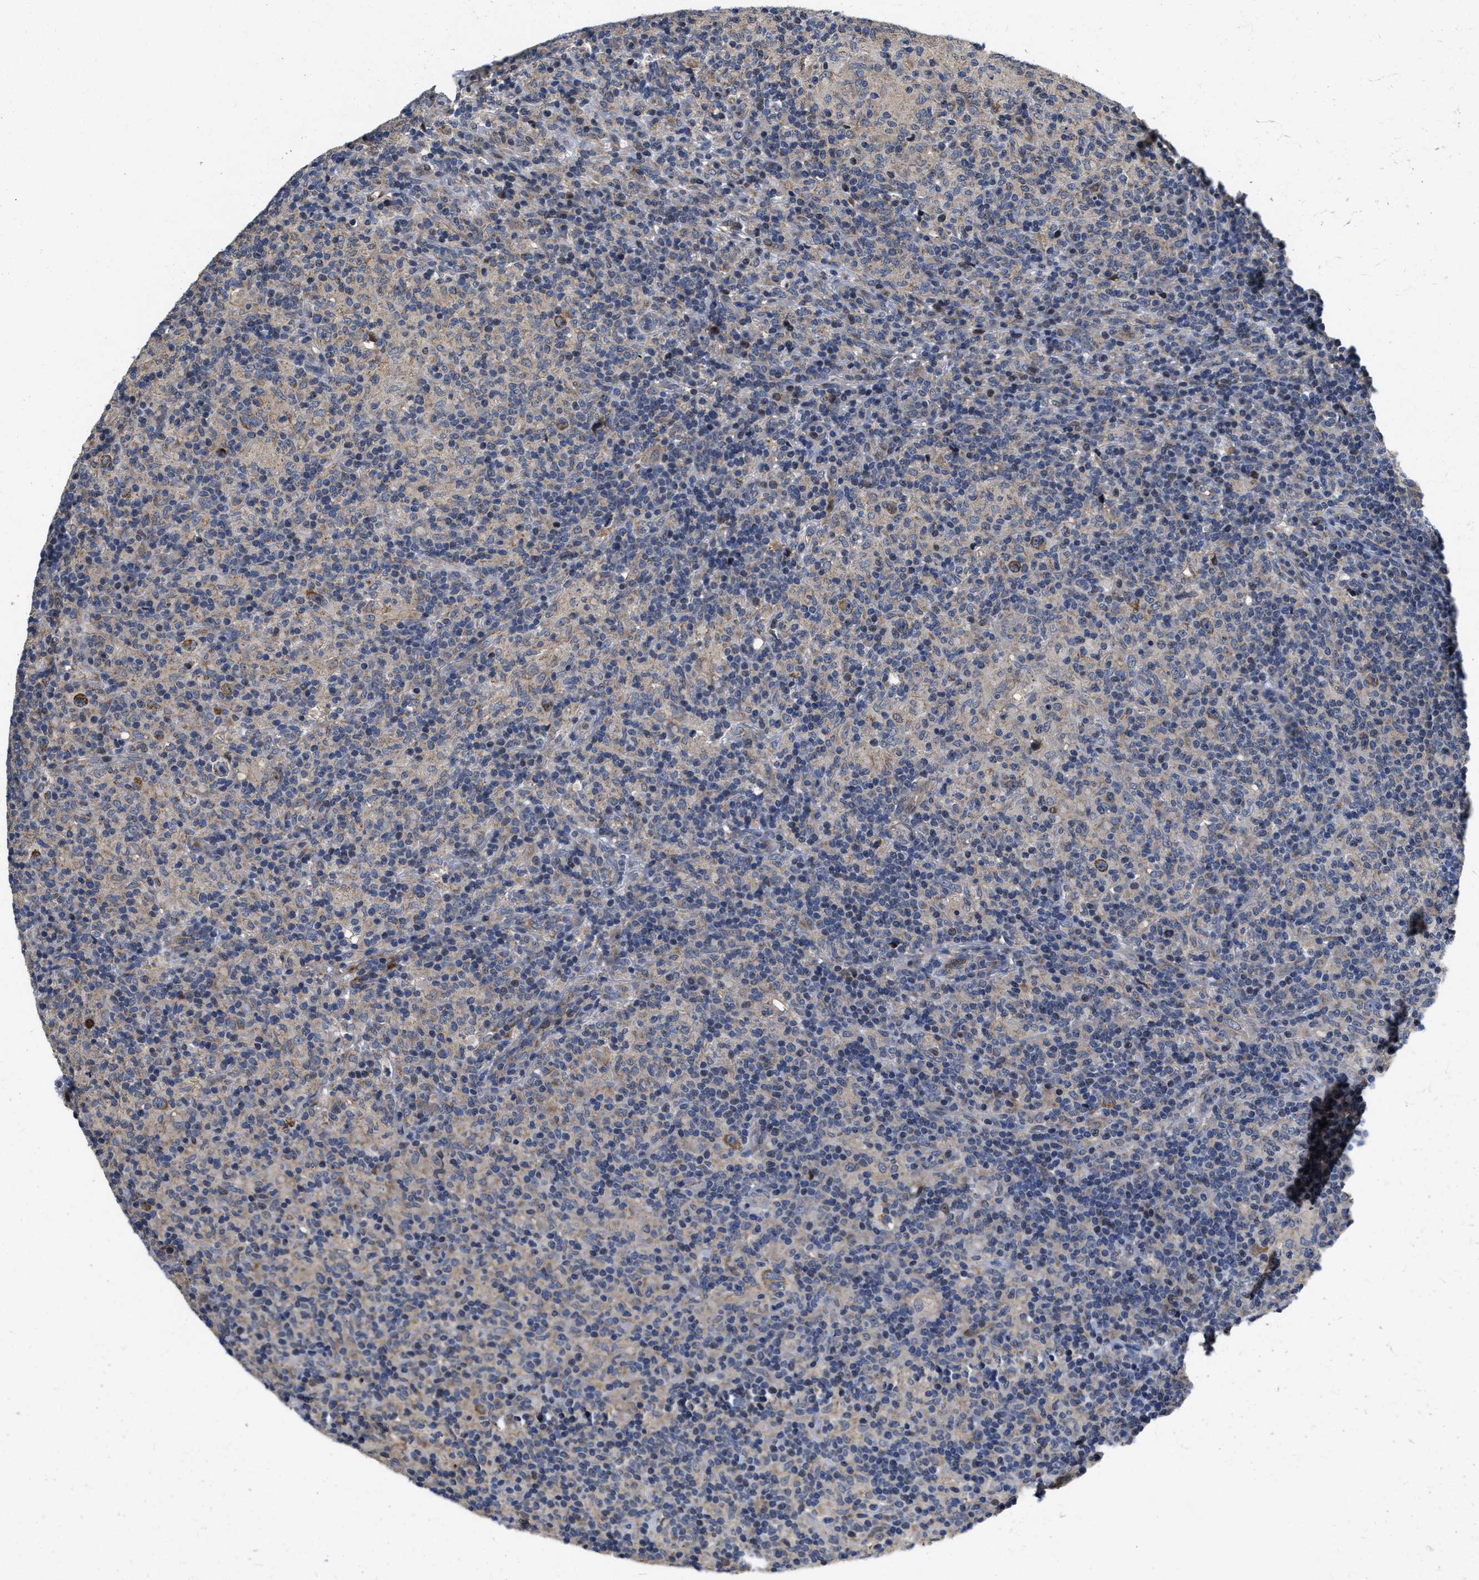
{"staining": {"intensity": "moderate", "quantity": "25%-75%", "location": "cytoplasmic/membranous"}, "tissue": "lymphoma", "cell_type": "Tumor cells", "image_type": "cancer", "snomed": [{"axis": "morphology", "description": "Hodgkin's disease, NOS"}, {"axis": "topography", "description": "Lymph node"}], "caption": "Immunohistochemical staining of lymphoma shows moderate cytoplasmic/membranous protein staining in approximately 25%-75% of tumor cells. (brown staining indicates protein expression, while blue staining denotes nuclei).", "gene": "SCYL2", "patient": {"sex": "male", "age": 70}}